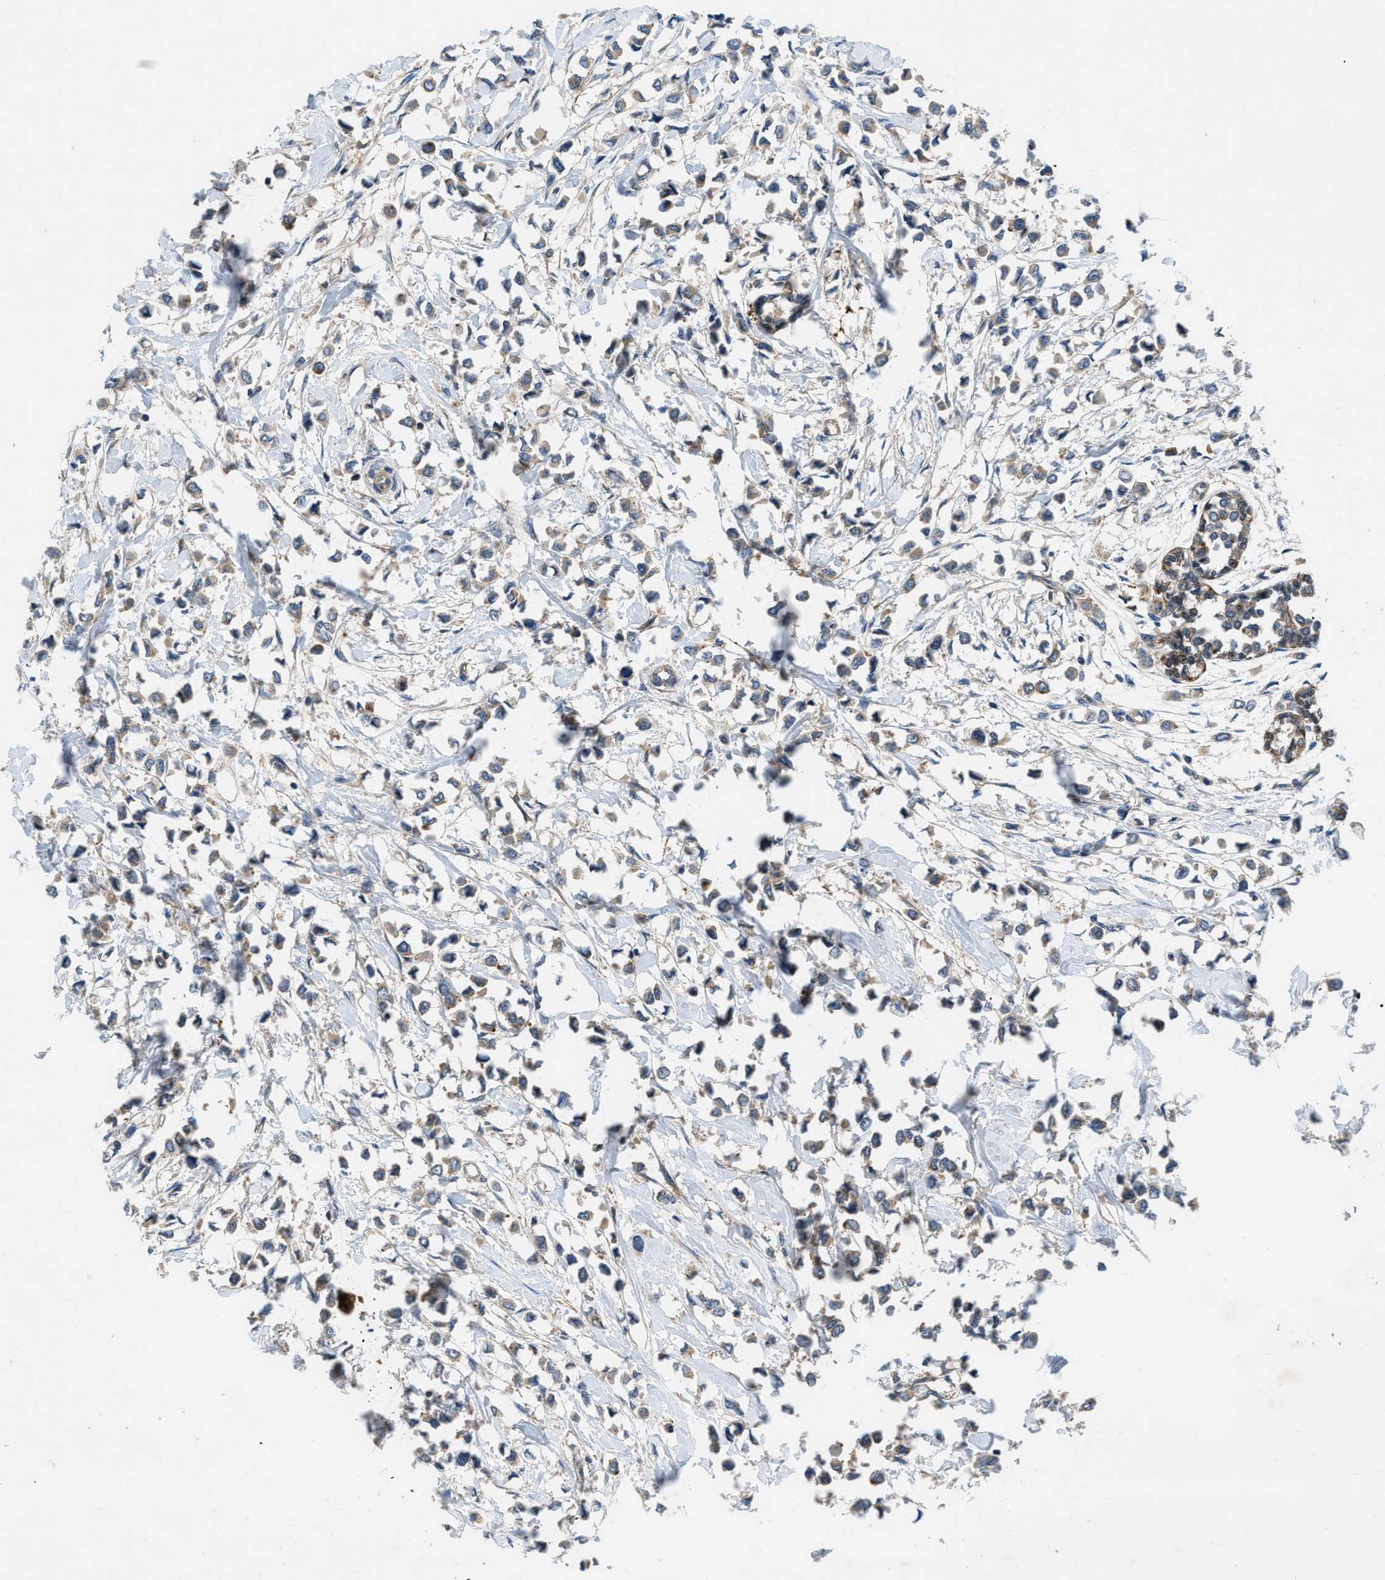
{"staining": {"intensity": "negative", "quantity": "none", "location": "none"}, "tissue": "breast cancer", "cell_type": "Tumor cells", "image_type": "cancer", "snomed": [{"axis": "morphology", "description": "Lobular carcinoma"}, {"axis": "topography", "description": "Breast"}], "caption": "Human breast lobular carcinoma stained for a protein using immunohistochemistry displays no positivity in tumor cells.", "gene": "GPR31", "patient": {"sex": "female", "age": 51}}